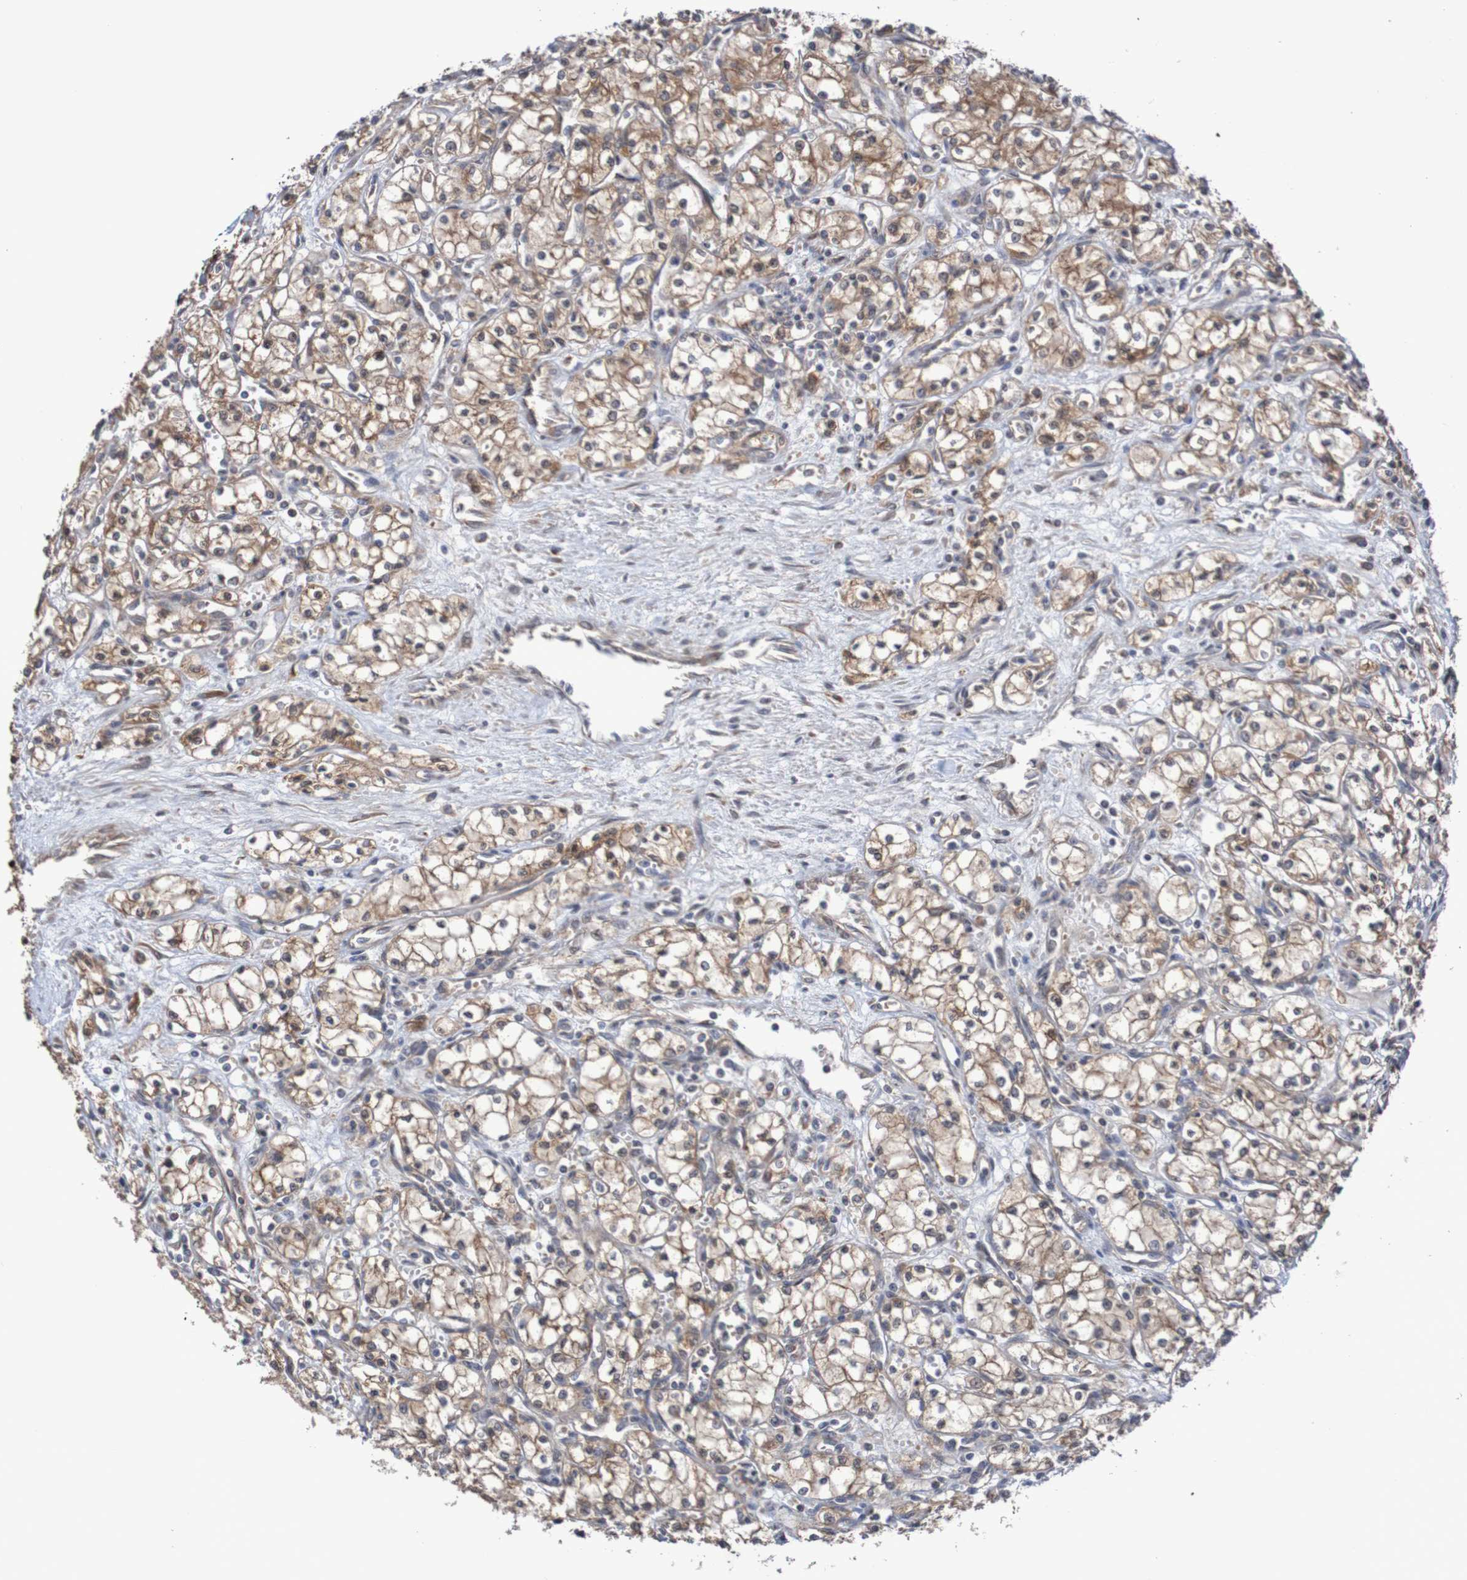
{"staining": {"intensity": "moderate", "quantity": ">75%", "location": "cytoplasmic/membranous"}, "tissue": "renal cancer", "cell_type": "Tumor cells", "image_type": "cancer", "snomed": [{"axis": "morphology", "description": "Normal tissue, NOS"}, {"axis": "morphology", "description": "Adenocarcinoma, NOS"}, {"axis": "topography", "description": "Kidney"}], "caption": "Immunohistochemistry image of renal adenocarcinoma stained for a protein (brown), which shows medium levels of moderate cytoplasmic/membranous staining in approximately >75% of tumor cells.", "gene": "PHPT1", "patient": {"sex": "male", "age": 59}}